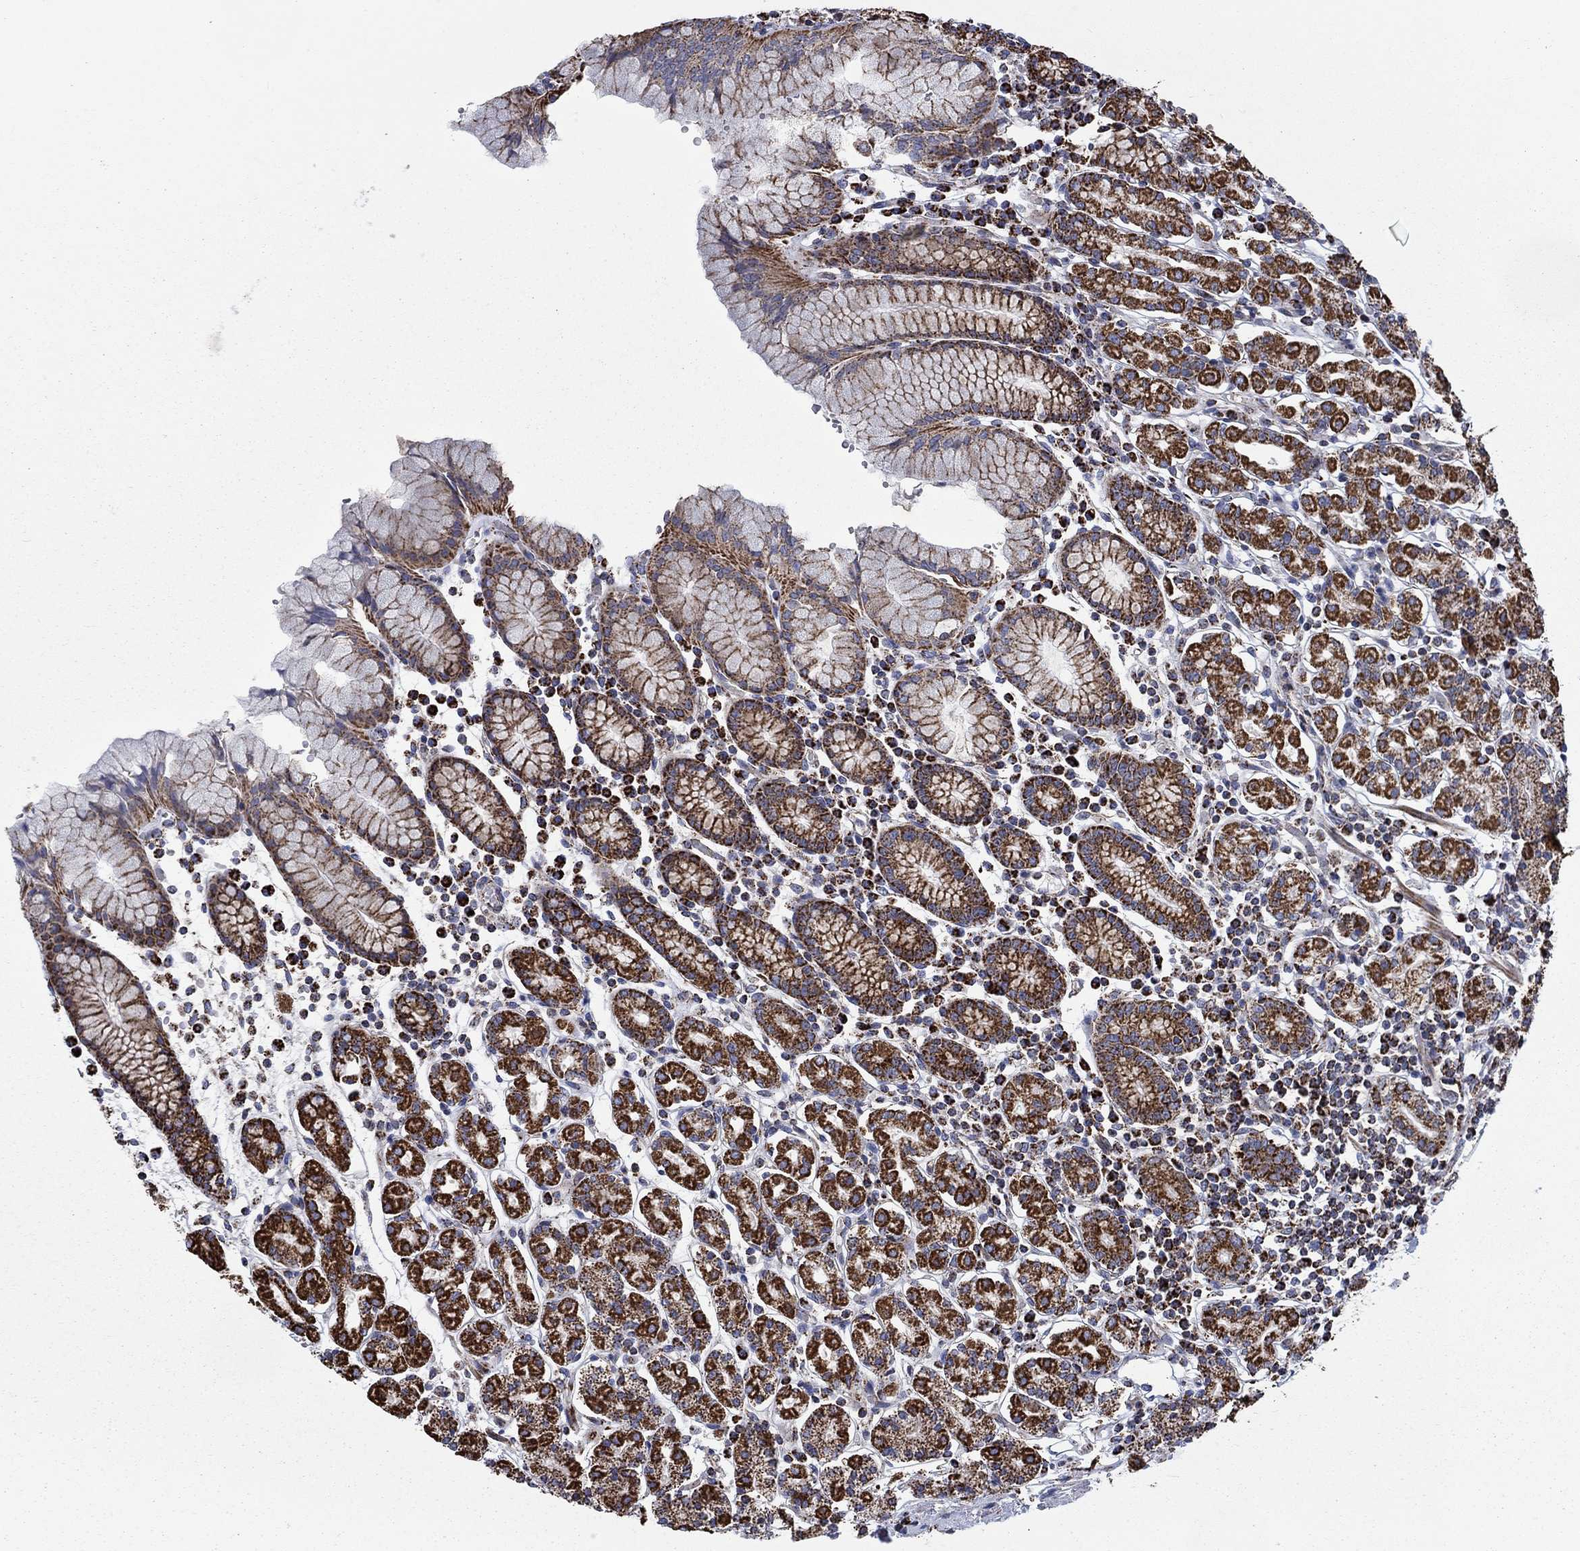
{"staining": {"intensity": "strong", "quantity": ">75%", "location": "cytoplasmic/membranous"}, "tissue": "stomach", "cell_type": "Glandular cells", "image_type": "normal", "snomed": [{"axis": "morphology", "description": "Normal tissue, NOS"}, {"axis": "topography", "description": "Stomach, upper"}, {"axis": "topography", "description": "Stomach"}], "caption": "A histopathology image of human stomach stained for a protein displays strong cytoplasmic/membranous brown staining in glandular cells.", "gene": "MOAP1", "patient": {"sex": "male", "age": 62}}